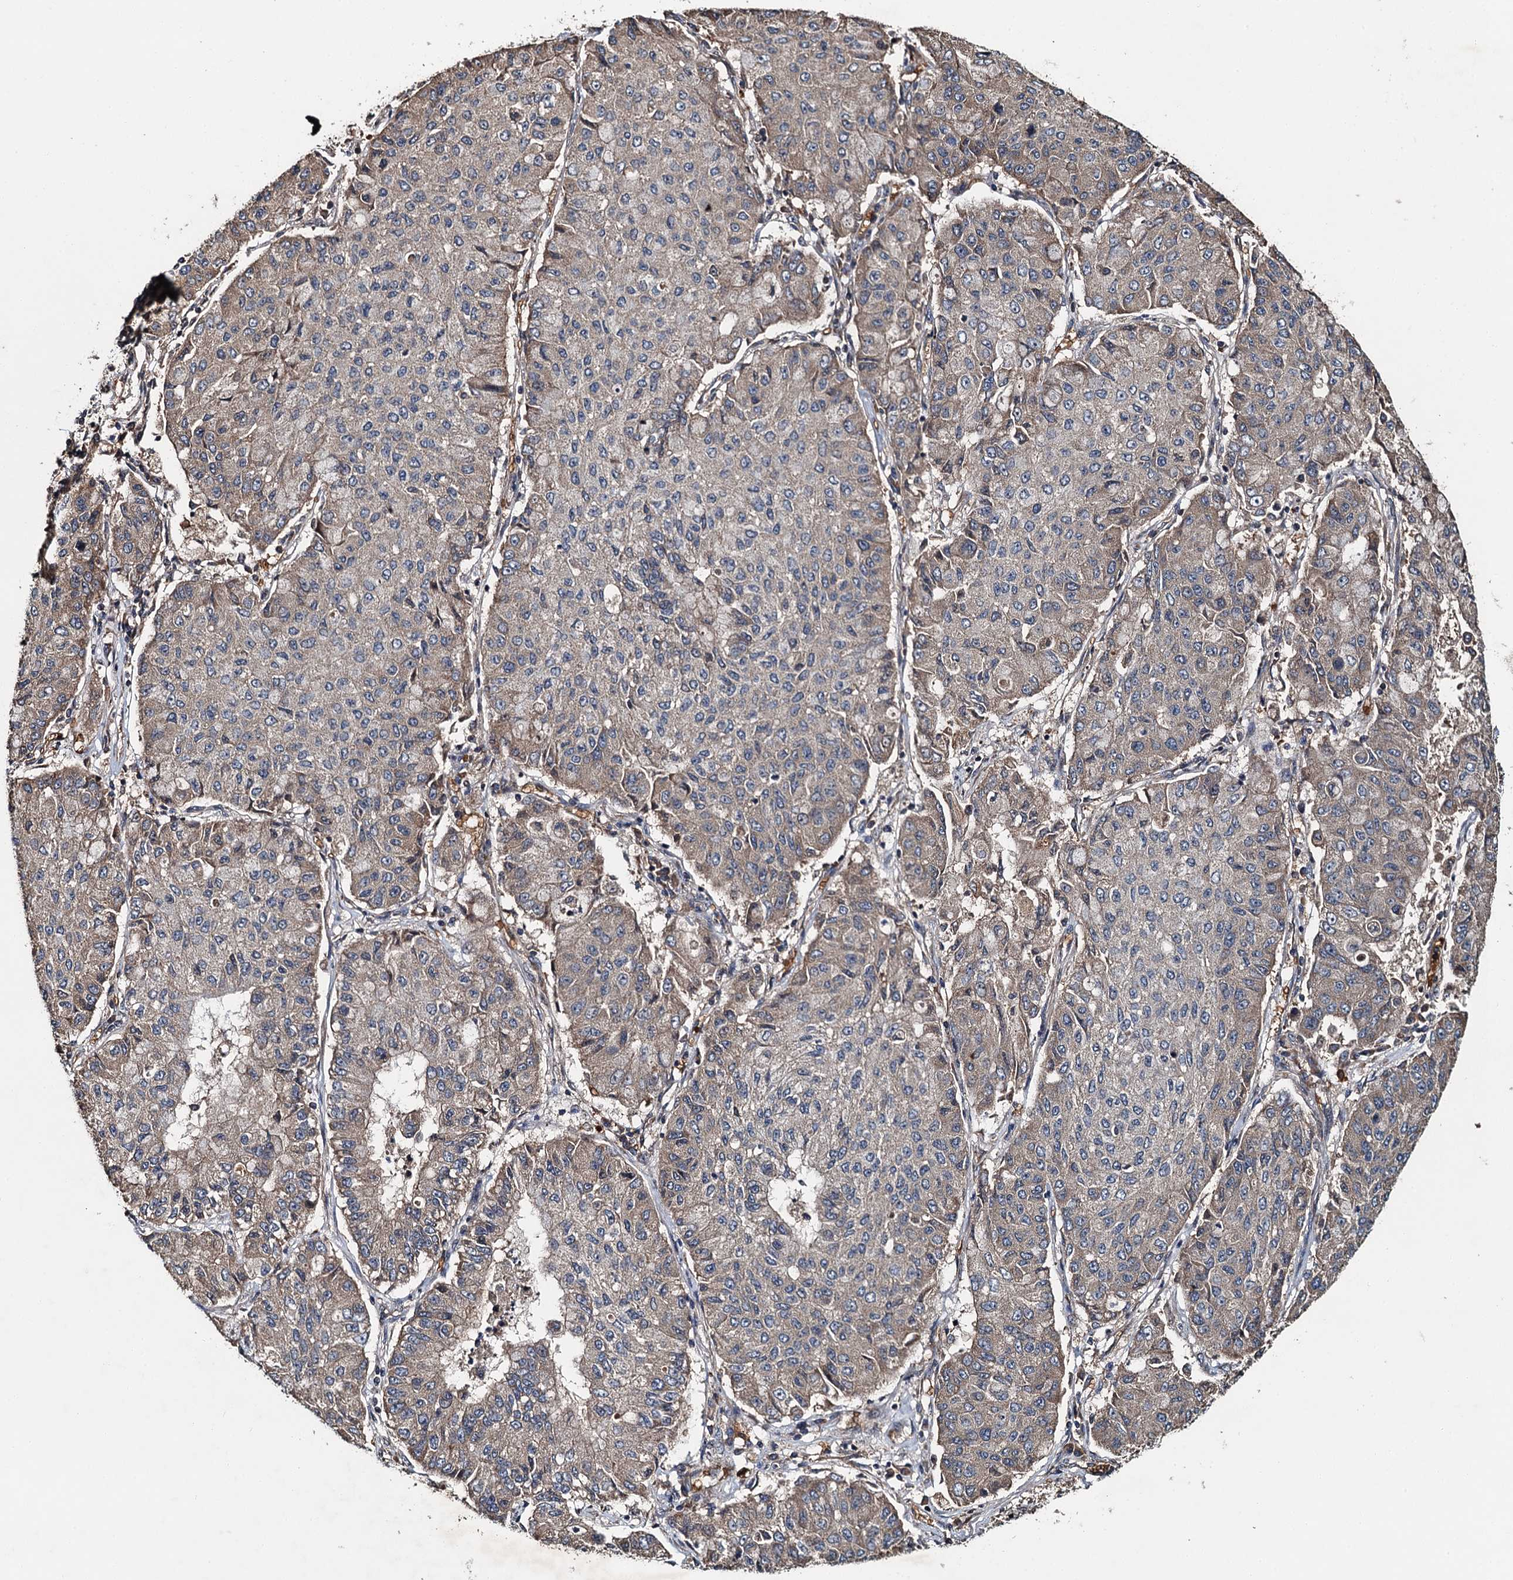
{"staining": {"intensity": "moderate", "quantity": "<25%", "location": "cytoplasmic/membranous"}, "tissue": "lung cancer", "cell_type": "Tumor cells", "image_type": "cancer", "snomed": [{"axis": "morphology", "description": "Squamous cell carcinoma, NOS"}, {"axis": "topography", "description": "Lung"}], "caption": "High-magnification brightfield microscopy of lung cancer (squamous cell carcinoma) stained with DAB (brown) and counterstained with hematoxylin (blue). tumor cells exhibit moderate cytoplasmic/membranous expression is seen in approximately<25% of cells.", "gene": "SNX32", "patient": {"sex": "male", "age": 74}}